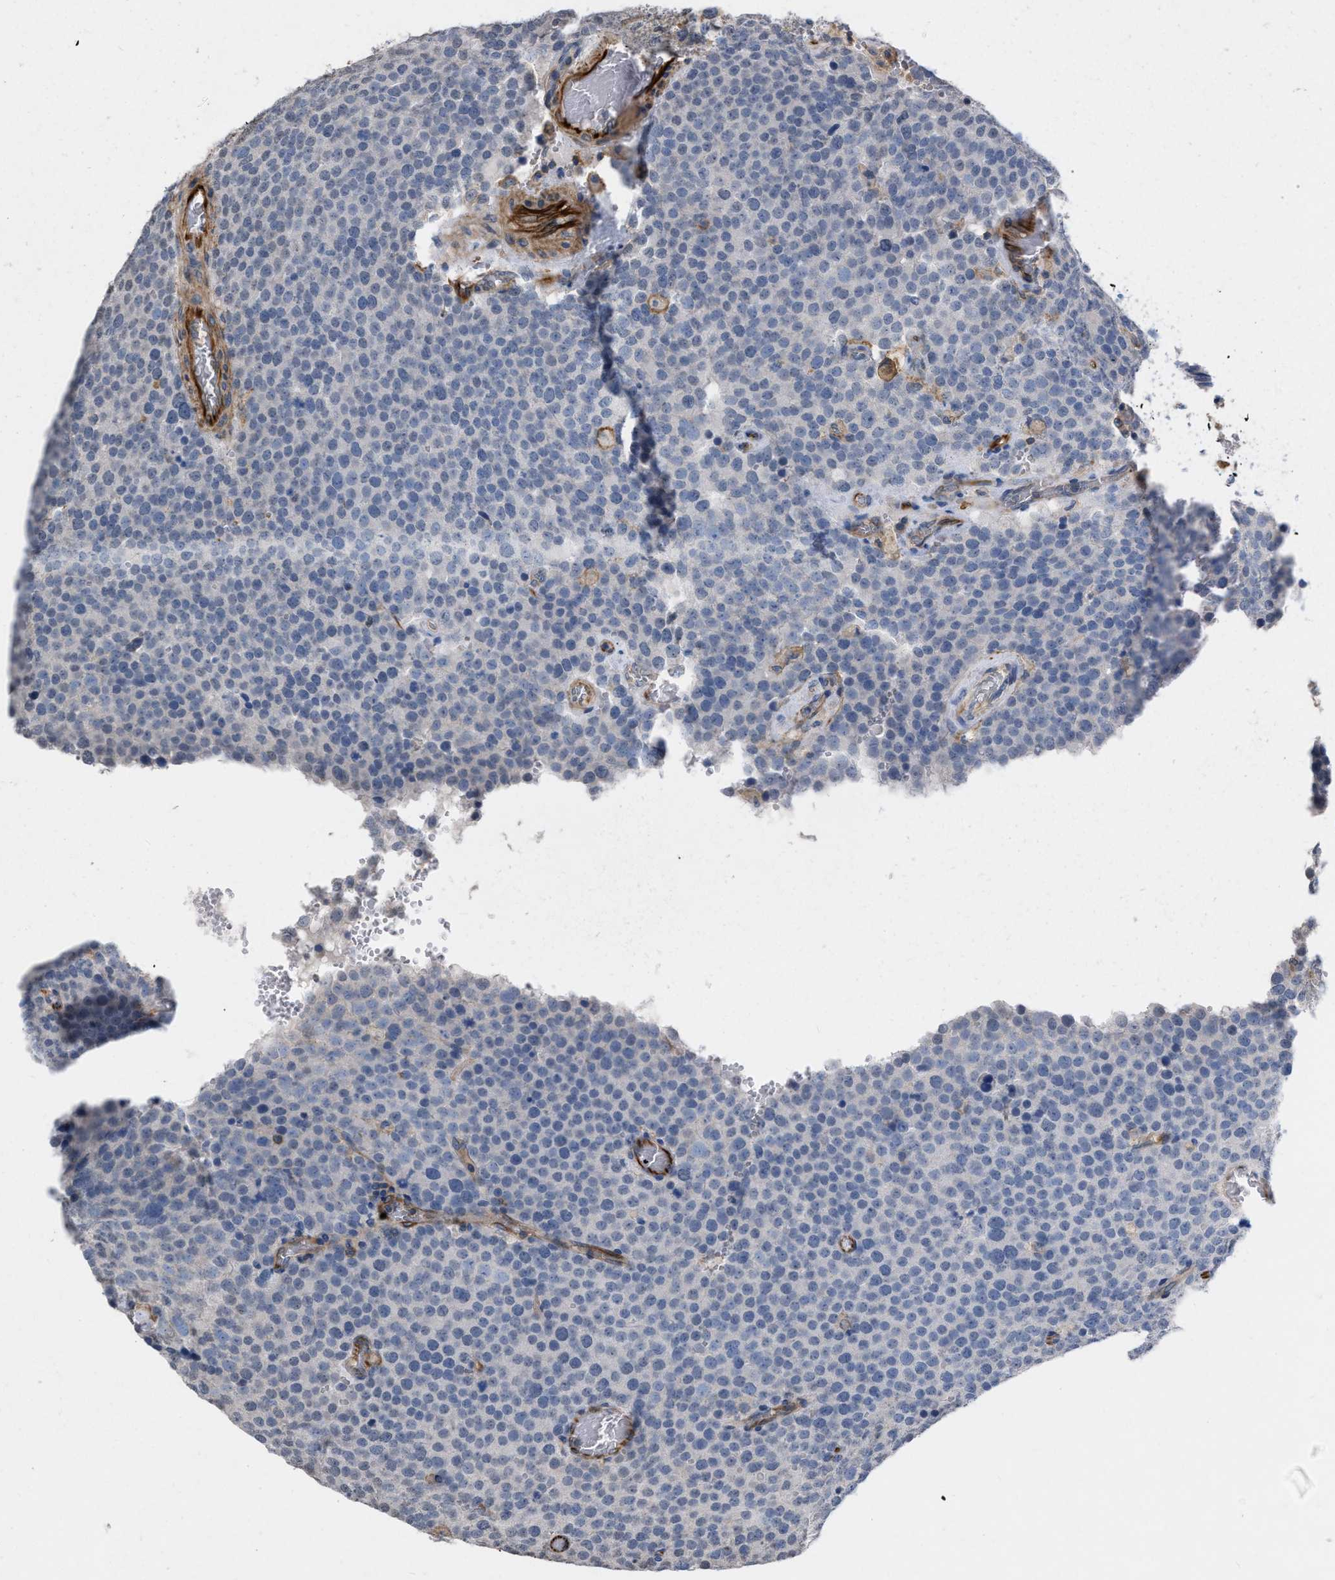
{"staining": {"intensity": "negative", "quantity": "none", "location": "none"}, "tissue": "testis cancer", "cell_type": "Tumor cells", "image_type": "cancer", "snomed": [{"axis": "morphology", "description": "Normal tissue, NOS"}, {"axis": "morphology", "description": "Seminoma, NOS"}, {"axis": "topography", "description": "Testis"}], "caption": "DAB (3,3'-diaminobenzidine) immunohistochemical staining of seminoma (testis) displays no significant expression in tumor cells.", "gene": "TMEM131", "patient": {"sex": "male", "age": 71}}